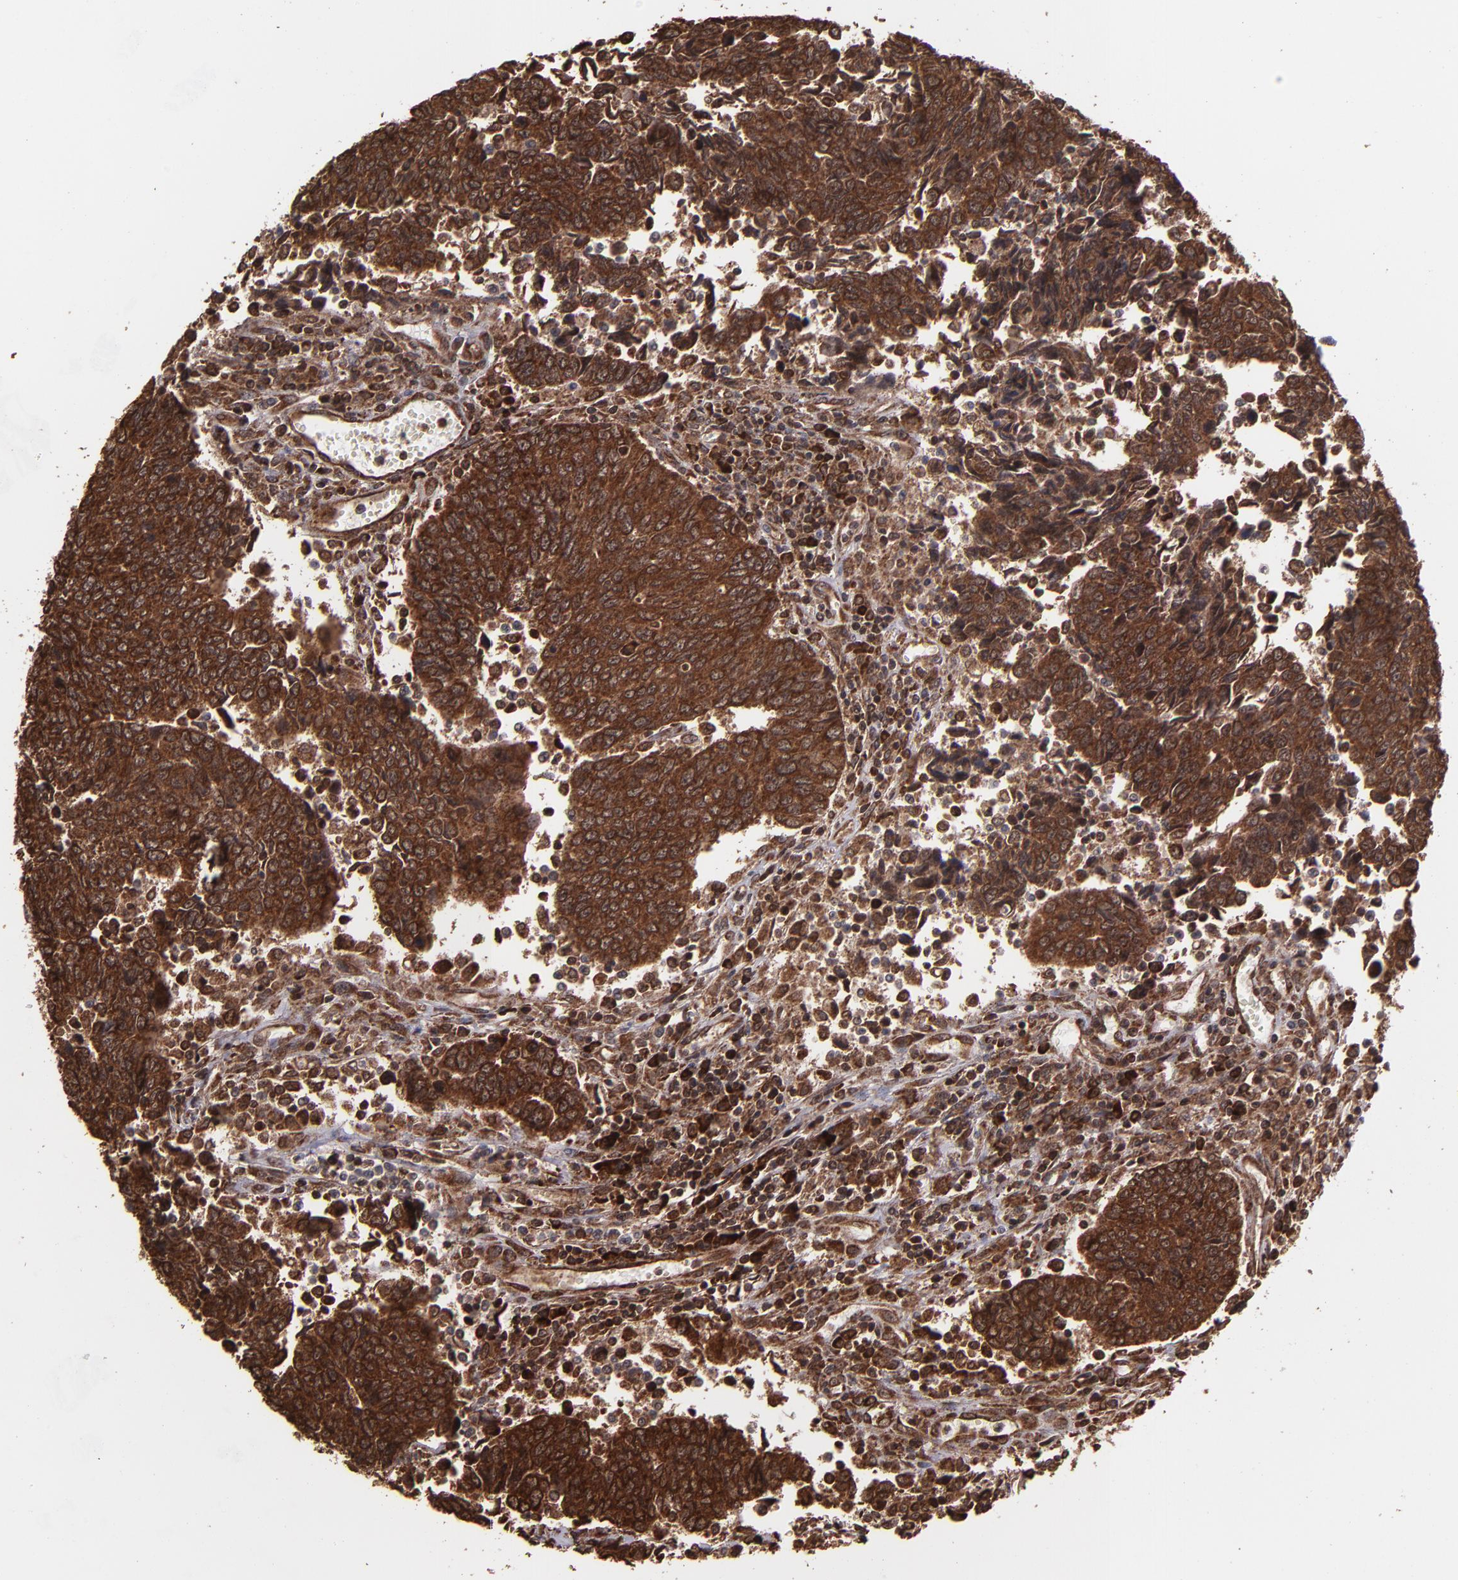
{"staining": {"intensity": "strong", "quantity": ">75%", "location": "cytoplasmic/membranous,nuclear"}, "tissue": "urothelial cancer", "cell_type": "Tumor cells", "image_type": "cancer", "snomed": [{"axis": "morphology", "description": "Urothelial carcinoma, High grade"}, {"axis": "topography", "description": "Urinary bladder"}], "caption": "This photomicrograph shows urothelial cancer stained with immunohistochemistry (IHC) to label a protein in brown. The cytoplasmic/membranous and nuclear of tumor cells show strong positivity for the protein. Nuclei are counter-stained blue.", "gene": "EIF4ENIF1", "patient": {"sex": "male", "age": 86}}